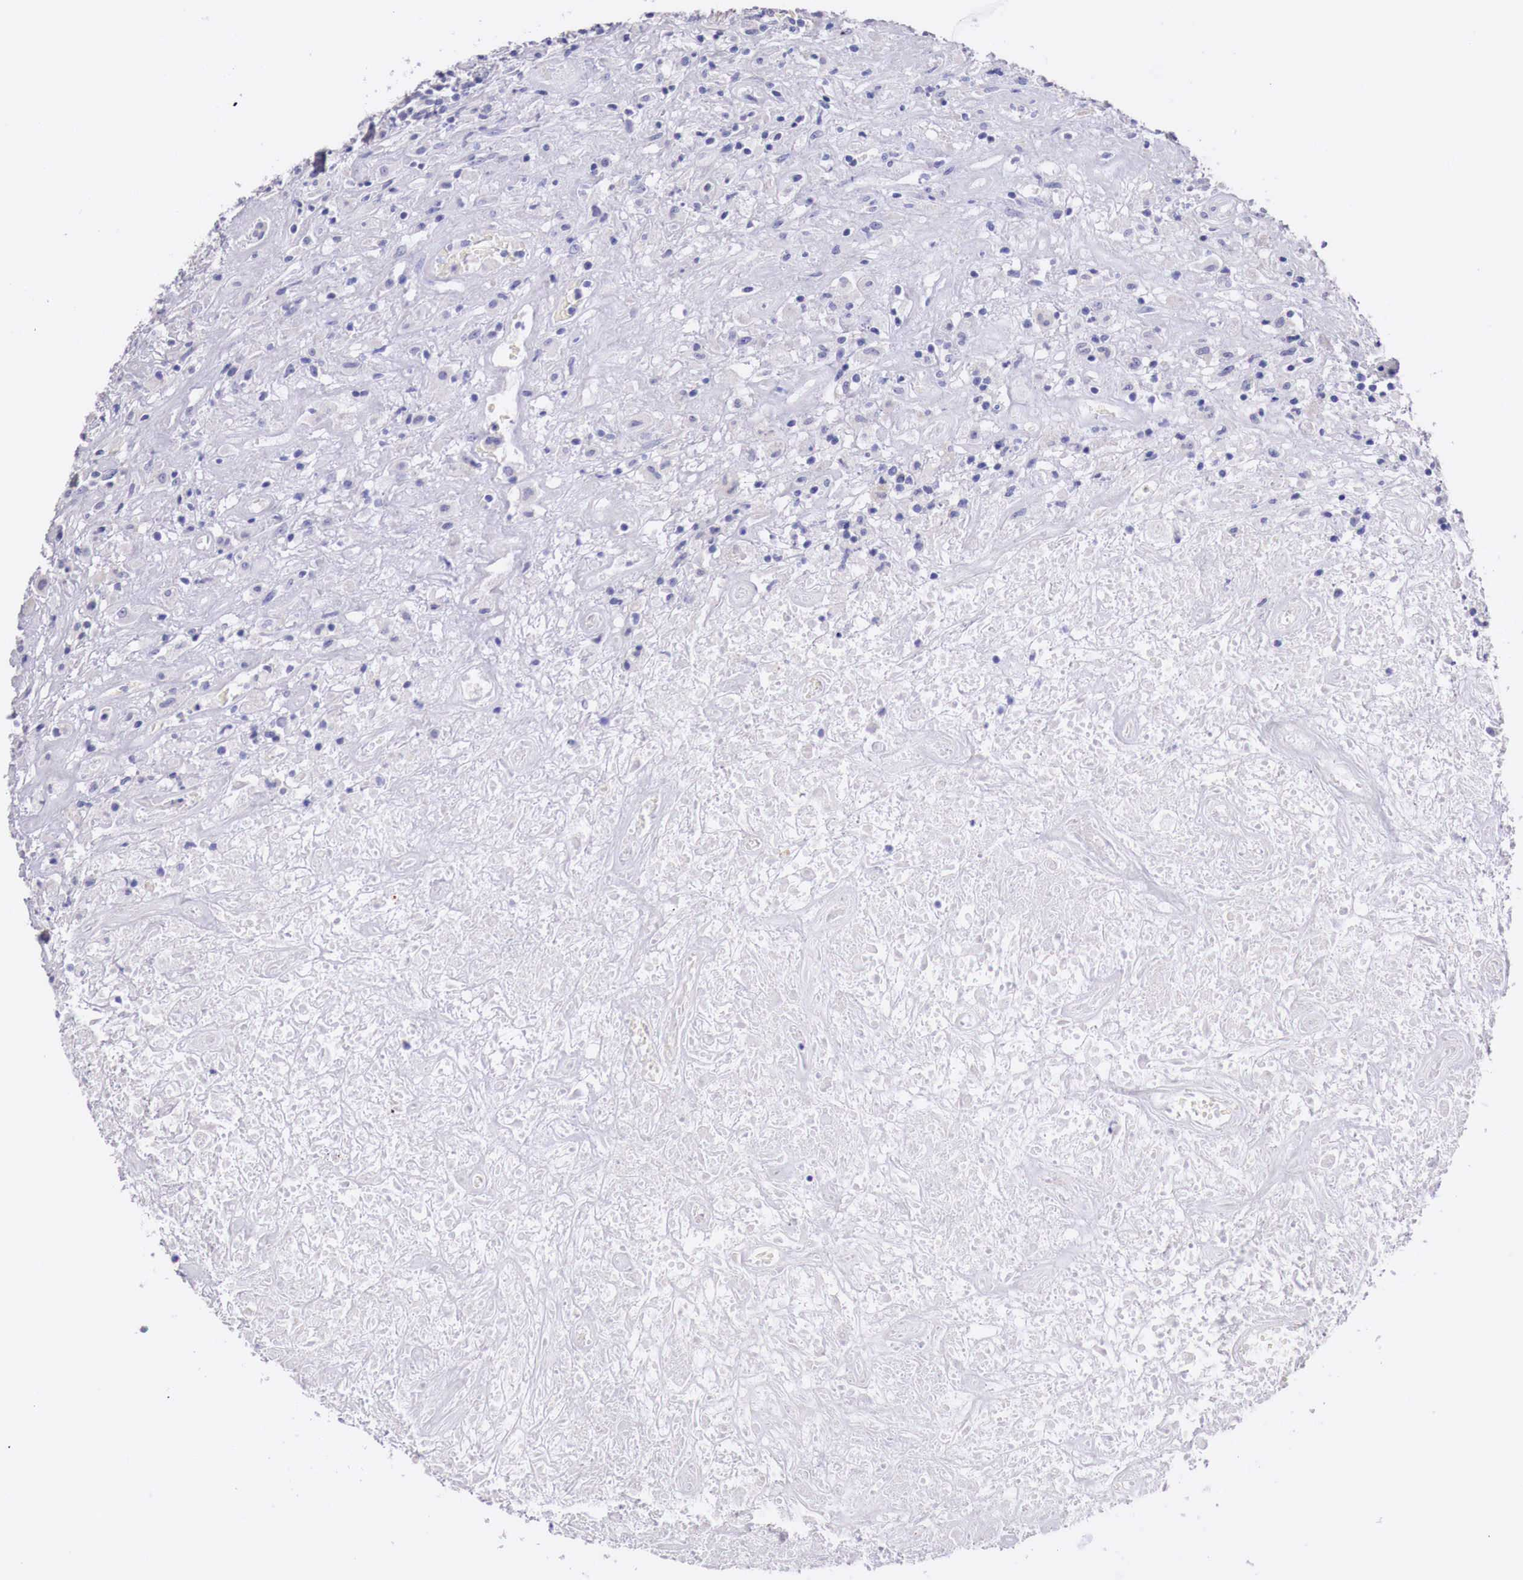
{"staining": {"intensity": "negative", "quantity": "none", "location": "none"}, "tissue": "lymphoma", "cell_type": "Tumor cells", "image_type": "cancer", "snomed": [{"axis": "morphology", "description": "Hodgkin's disease, NOS"}, {"axis": "topography", "description": "Lymph node"}], "caption": "This is an immunohistochemistry (IHC) histopathology image of Hodgkin's disease. There is no staining in tumor cells.", "gene": "NREP", "patient": {"sex": "male", "age": 46}}